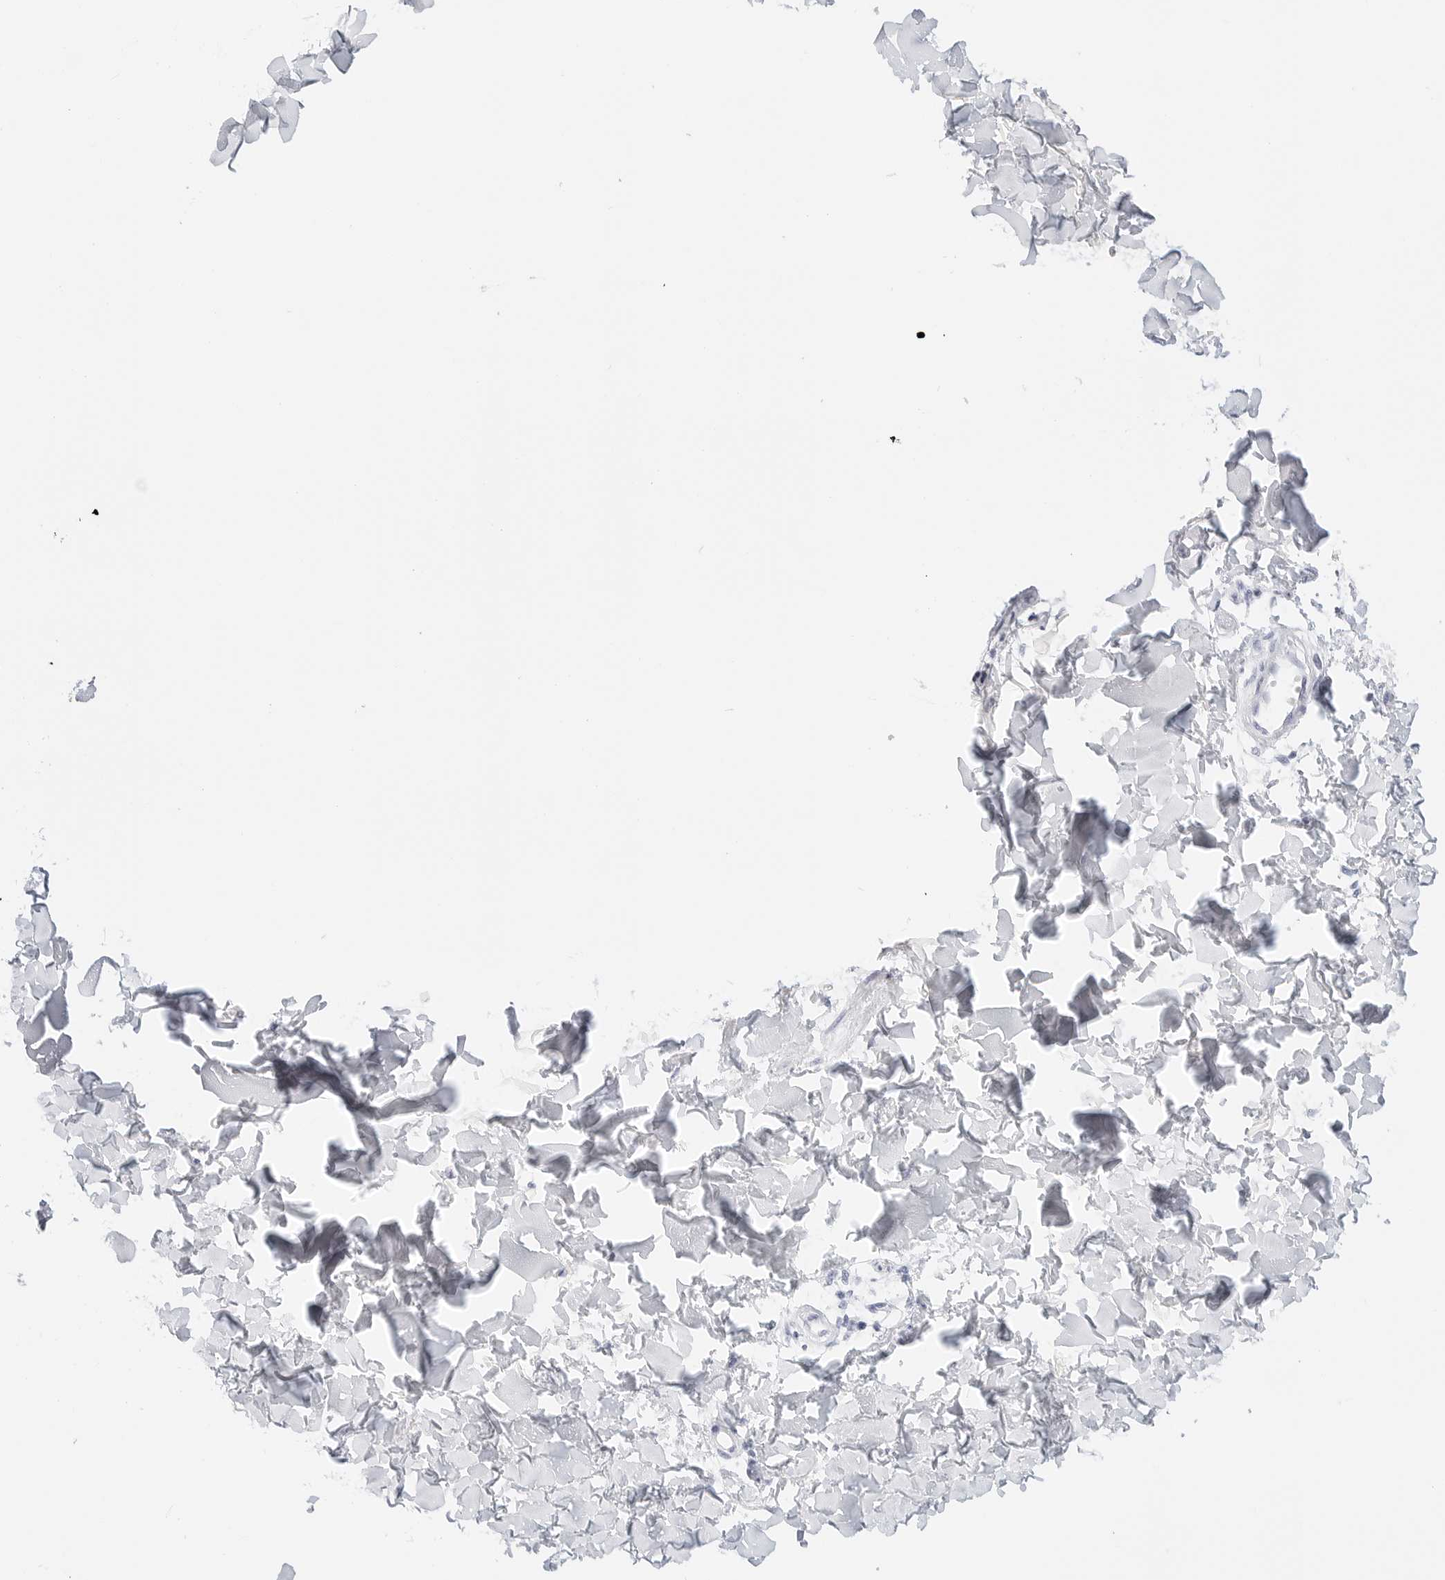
{"staining": {"intensity": "negative", "quantity": "none", "location": "none"}, "tissue": "skin", "cell_type": "Fibroblasts", "image_type": "normal", "snomed": [{"axis": "morphology", "description": "Normal tissue, NOS"}, {"axis": "morphology", "description": "Neoplasm, benign, NOS"}, {"axis": "topography", "description": "Skin"}, {"axis": "topography", "description": "Soft tissue"}], "caption": "Immunohistochemistry (IHC) histopathology image of normal skin: skin stained with DAB shows no significant protein expression in fibroblasts. (Stains: DAB (3,3'-diaminobenzidine) IHC with hematoxylin counter stain, Microscopy: brightfield microscopy at high magnification).", "gene": "TFF2", "patient": {"sex": "male", "age": 26}}